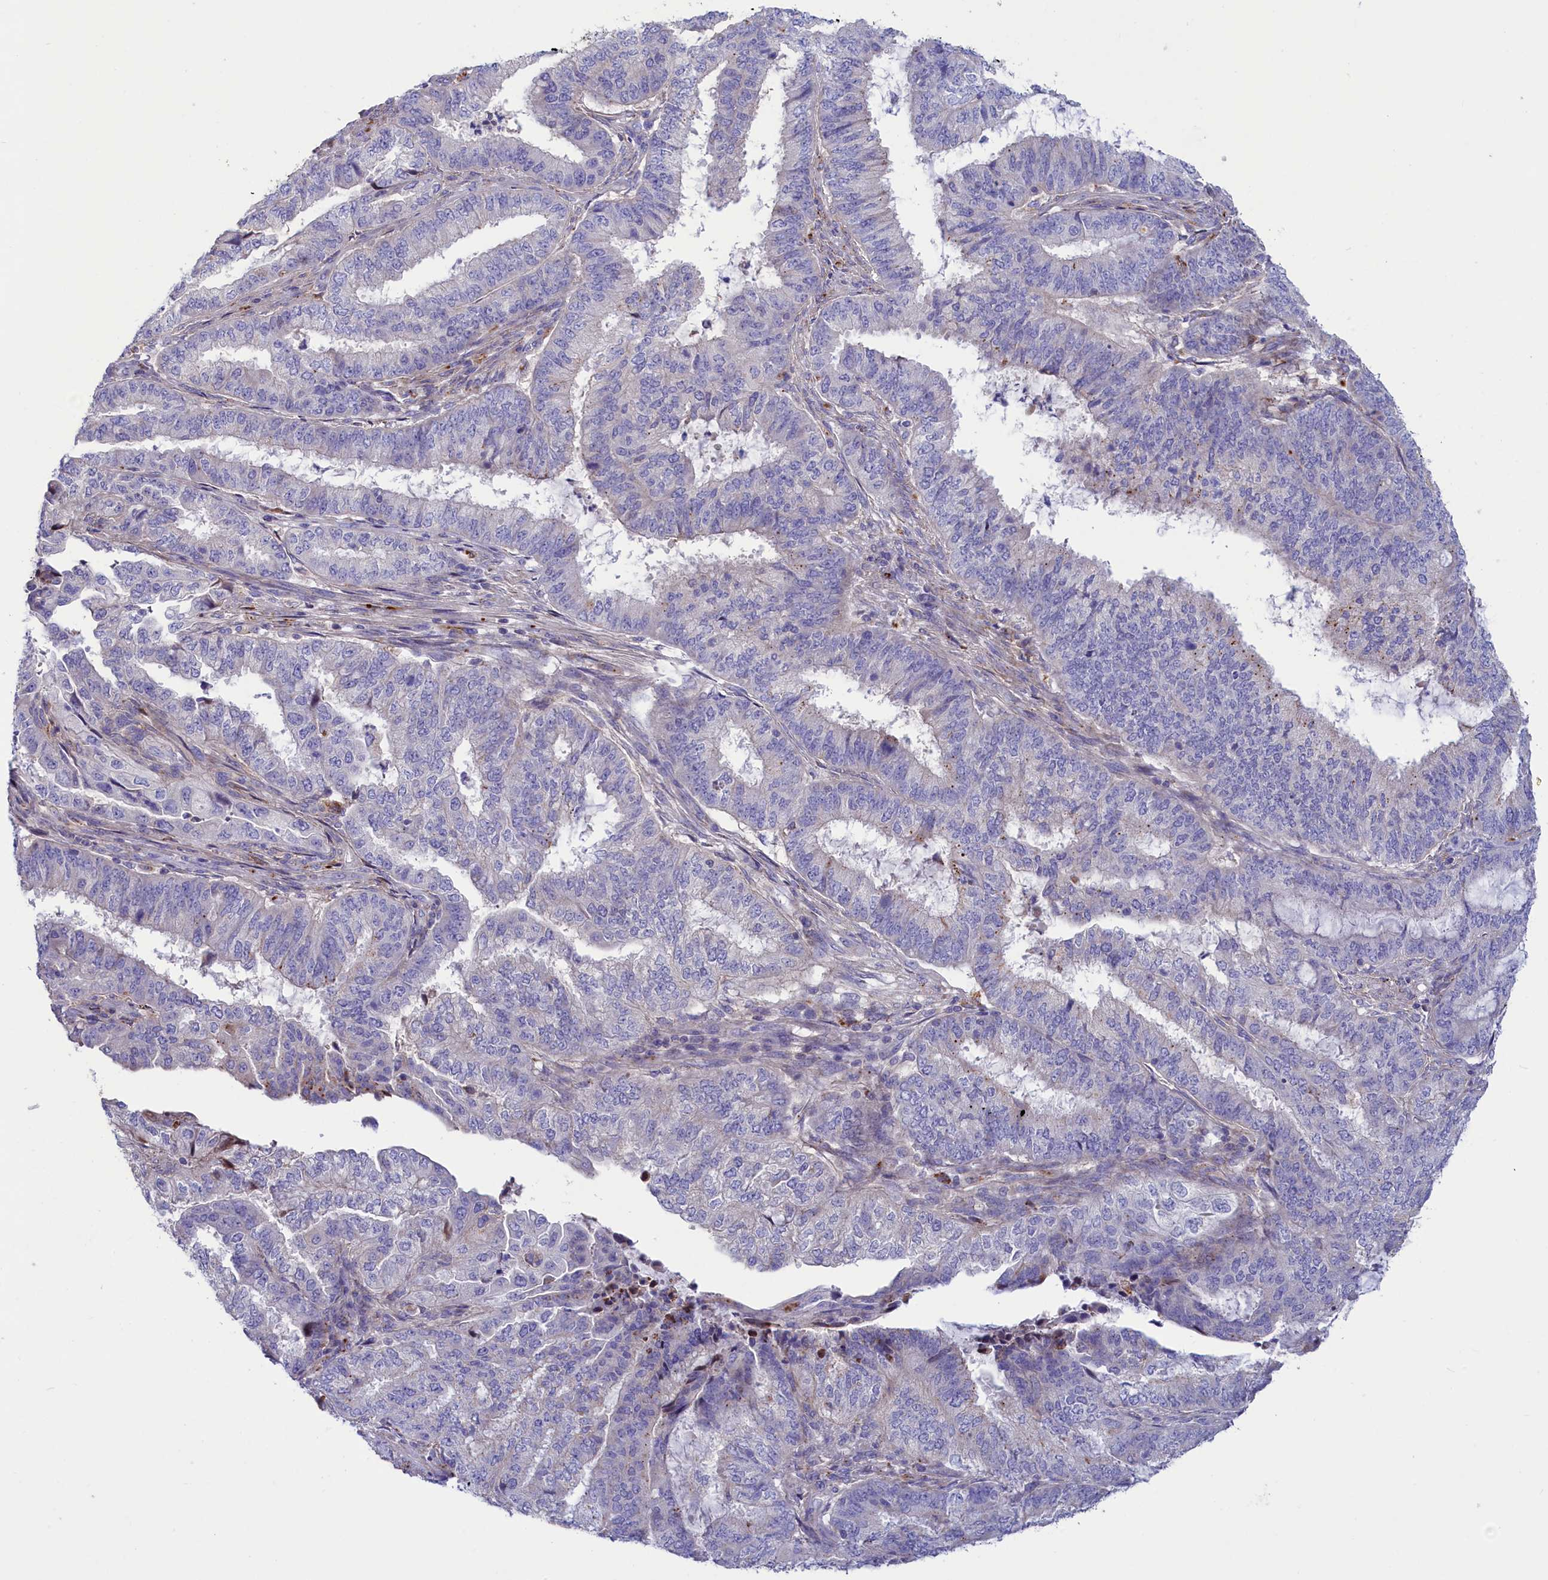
{"staining": {"intensity": "negative", "quantity": "none", "location": "none"}, "tissue": "endometrial cancer", "cell_type": "Tumor cells", "image_type": "cancer", "snomed": [{"axis": "morphology", "description": "Adenocarcinoma, NOS"}, {"axis": "topography", "description": "Endometrium"}], "caption": "DAB immunohistochemical staining of endometrial cancer (adenocarcinoma) demonstrates no significant staining in tumor cells.", "gene": "WDR6", "patient": {"sex": "female", "age": 51}}